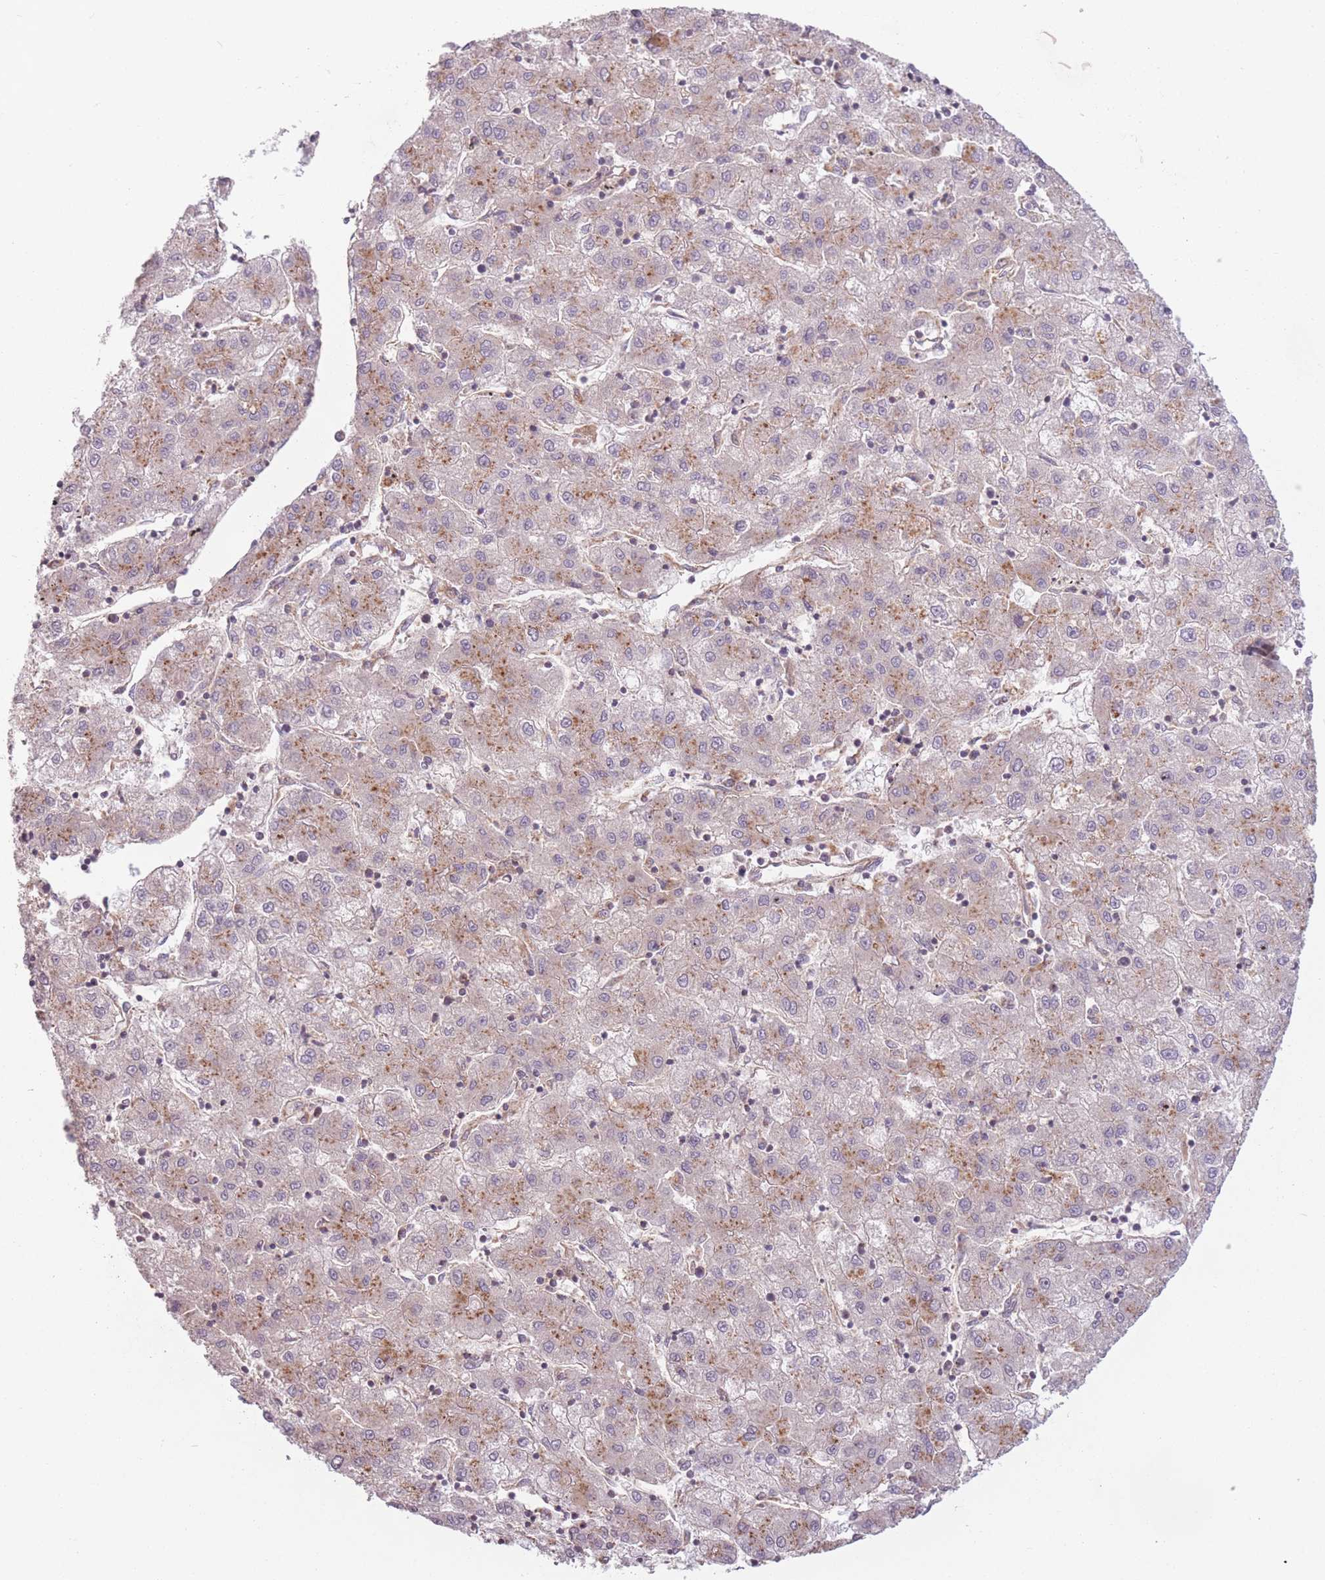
{"staining": {"intensity": "moderate", "quantity": "25%-75%", "location": "cytoplasmic/membranous"}, "tissue": "liver cancer", "cell_type": "Tumor cells", "image_type": "cancer", "snomed": [{"axis": "morphology", "description": "Carcinoma, Hepatocellular, NOS"}, {"axis": "topography", "description": "Liver"}], "caption": "Hepatocellular carcinoma (liver) stained with DAB immunohistochemistry (IHC) exhibits medium levels of moderate cytoplasmic/membranous staining in approximately 25%-75% of tumor cells.", "gene": "WASHC2A", "patient": {"sex": "male", "age": 72}}